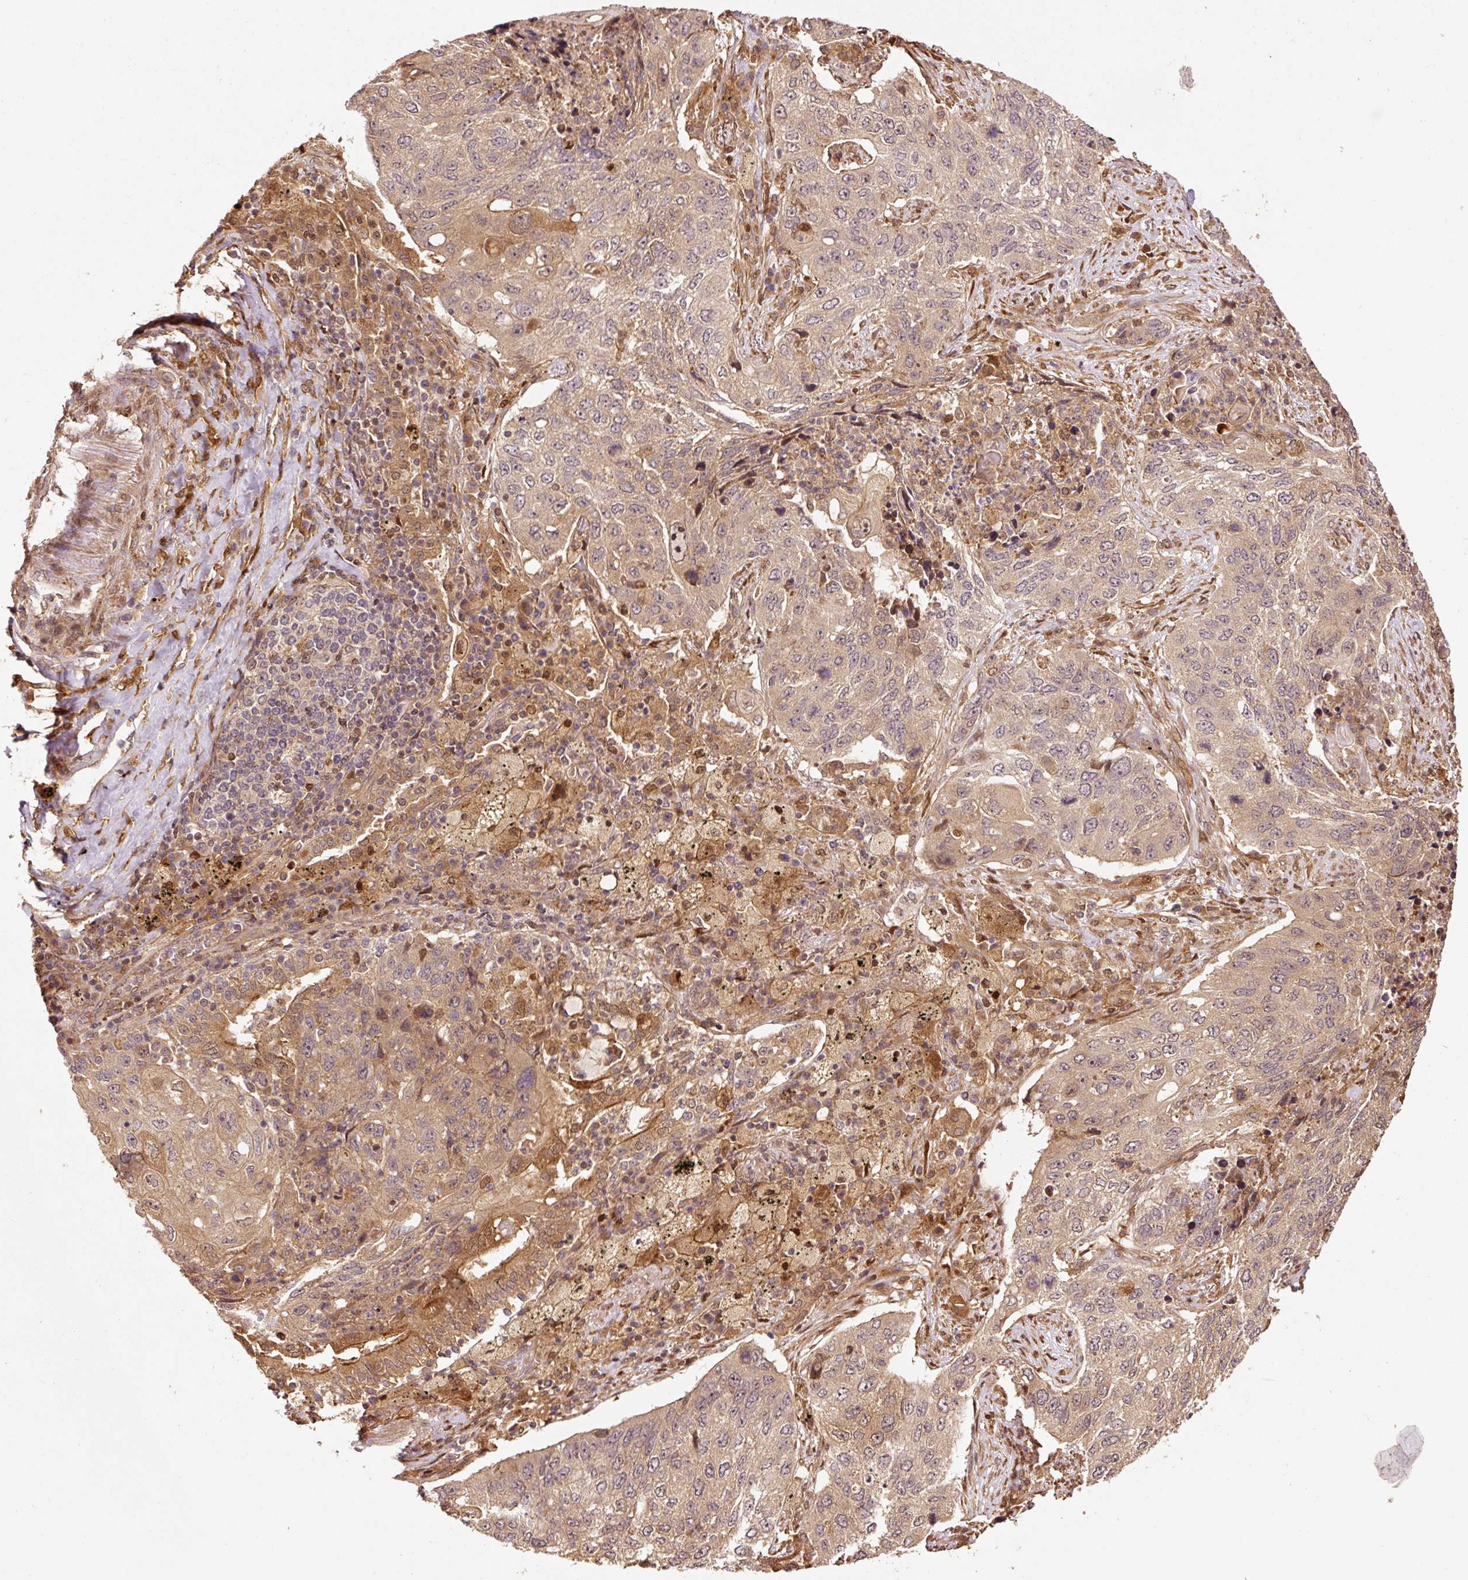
{"staining": {"intensity": "weak", "quantity": ">75%", "location": "cytoplasmic/membranous"}, "tissue": "lung cancer", "cell_type": "Tumor cells", "image_type": "cancer", "snomed": [{"axis": "morphology", "description": "Squamous cell carcinoma, NOS"}, {"axis": "topography", "description": "Lung"}], "caption": "Weak cytoplasmic/membranous protein staining is seen in about >75% of tumor cells in lung squamous cell carcinoma.", "gene": "OXER1", "patient": {"sex": "female", "age": 63}}